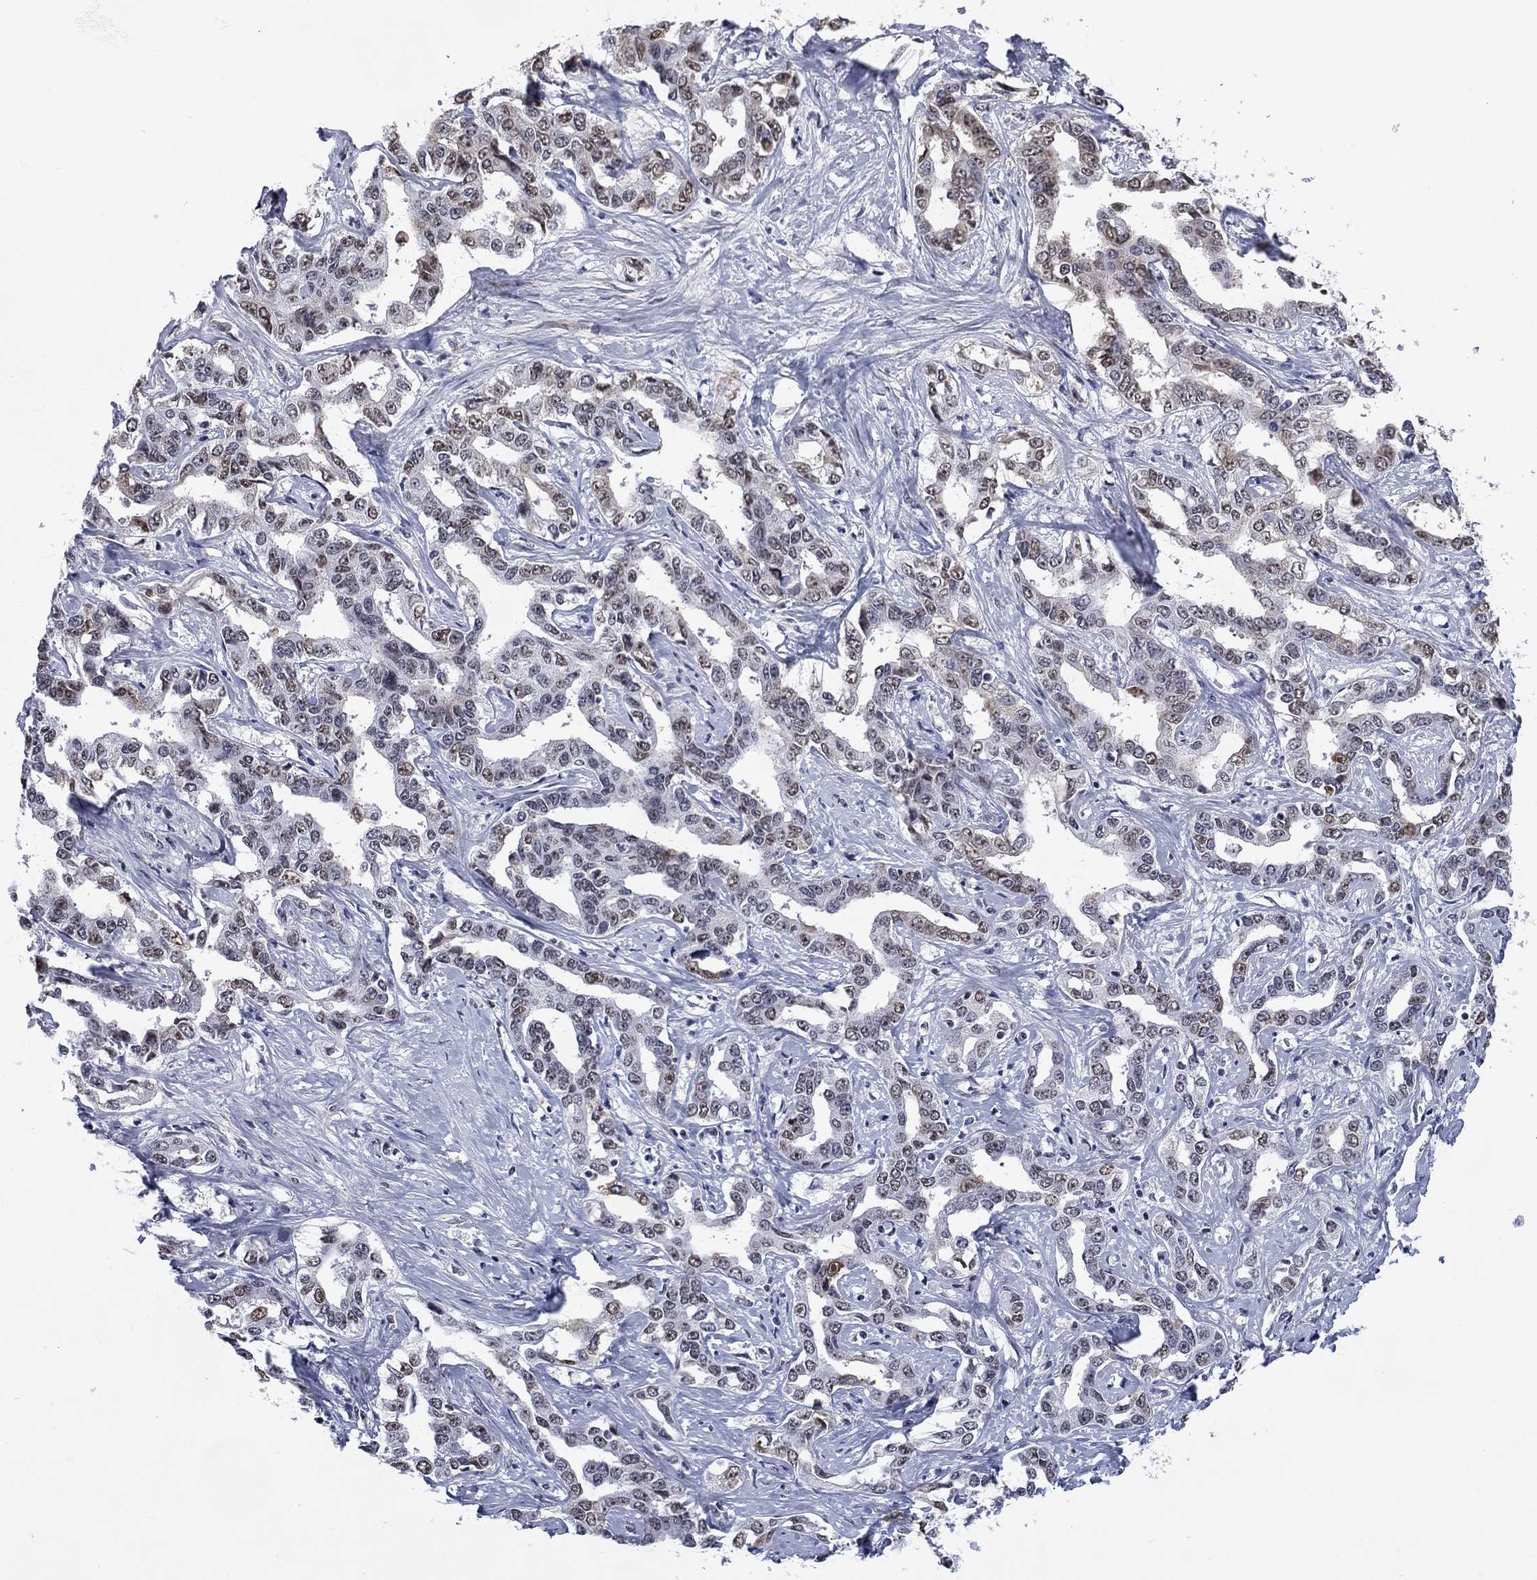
{"staining": {"intensity": "weak", "quantity": "25%-75%", "location": "nuclear"}, "tissue": "liver cancer", "cell_type": "Tumor cells", "image_type": "cancer", "snomed": [{"axis": "morphology", "description": "Cholangiocarcinoma"}, {"axis": "topography", "description": "Liver"}], "caption": "Liver cholangiocarcinoma tissue shows weak nuclear expression in approximately 25%-75% of tumor cells (DAB (3,3'-diaminobenzidine) IHC, brown staining for protein, blue staining for nuclei).", "gene": "CSRNP3", "patient": {"sex": "male", "age": 59}}